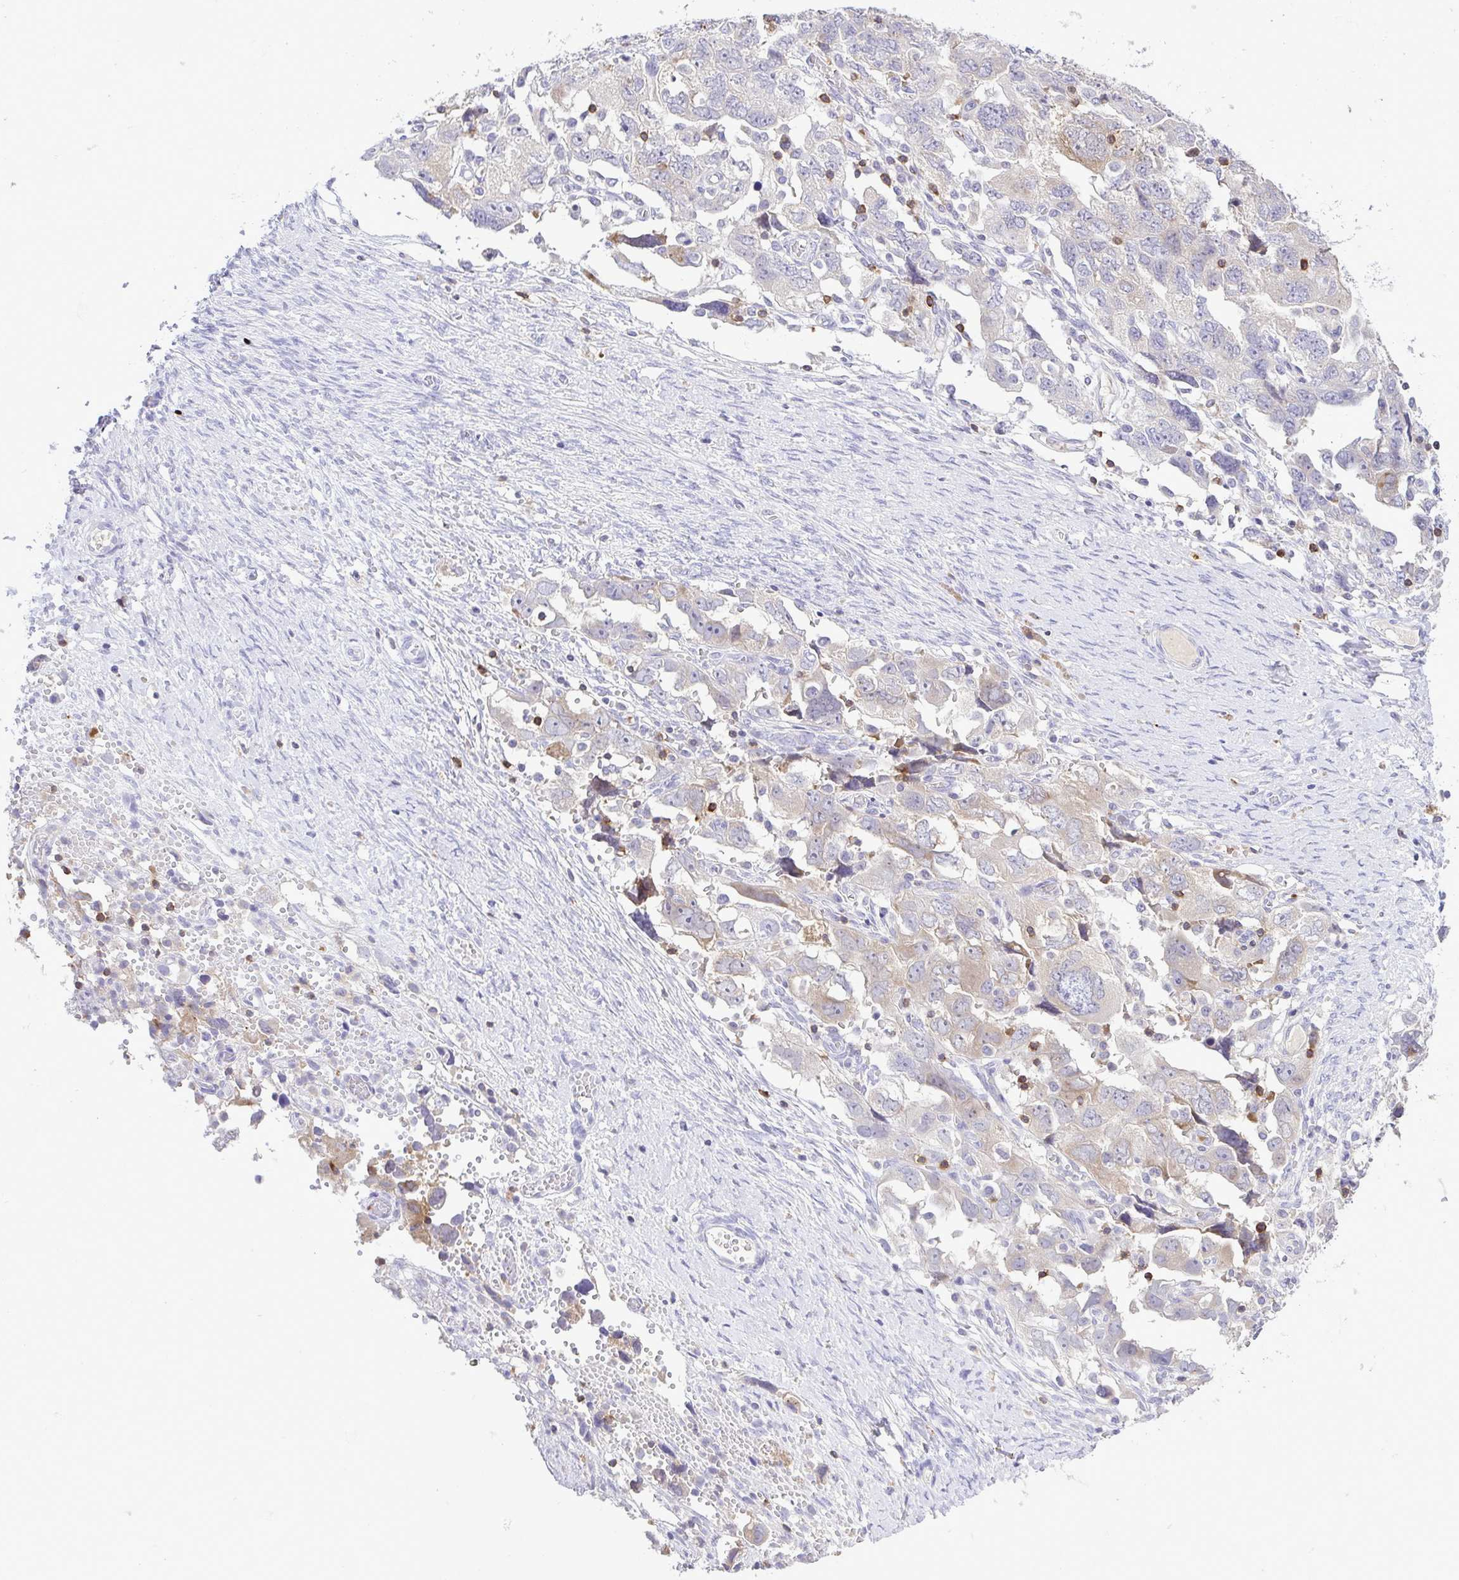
{"staining": {"intensity": "weak", "quantity": "25%-75%", "location": "cytoplasmic/membranous"}, "tissue": "ovarian cancer", "cell_type": "Tumor cells", "image_type": "cancer", "snomed": [{"axis": "morphology", "description": "Carcinoma, NOS"}, {"axis": "morphology", "description": "Cystadenocarcinoma, serous, NOS"}, {"axis": "topography", "description": "Ovary"}], "caption": "Tumor cells reveal weak cytoplasmic/membranous staining in about 25%-75% of cells in ovarian serous cystadenocarcinoma. (DAB (3,3'-diaminobenzidine) = brown stain, brightfield microscopy at high magnification).", "gene": "PGLYRP1", "patient": {"sex": "female", "age": 69}}